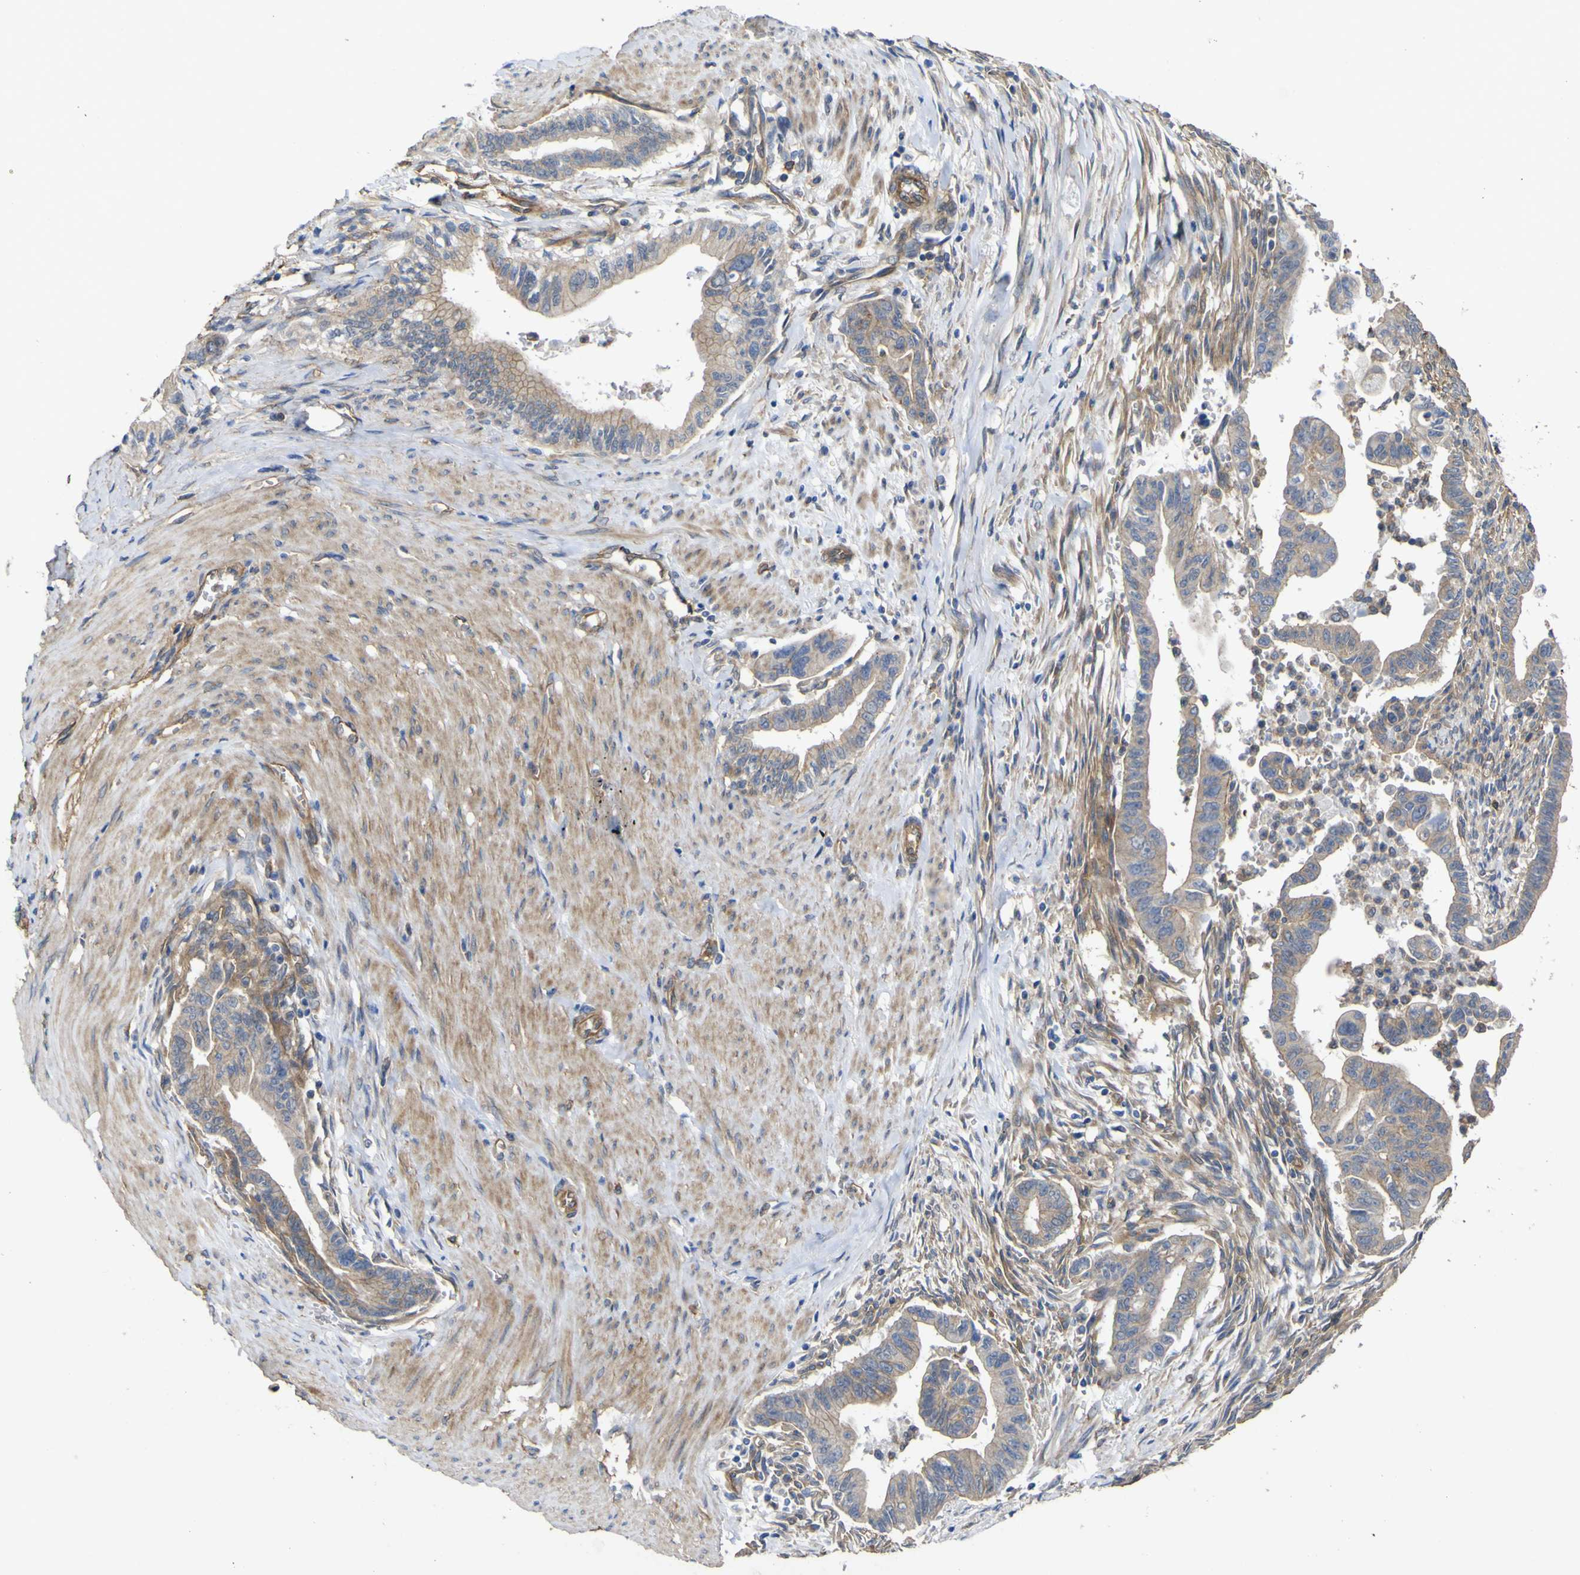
{"staining": {"intensity": "weak", "quantity": ">75%", "location": "cytoplasmic/membranous"}, "tissue": "pancreatic cancer", "cell_type": "Tumor cells", "image_type": "cancer", "snomed": [{"axis": "morphology", "description": "Adenocarcinoma, NOS"}, {"axis": "topography", "description": "Pancreas"}], "caption": "The immunohistochemical stain highlights weak cytoplasmic/membranous staining in tumor cells of pancreatic cancer (adenocarcinoma) tissue. The staining is performed using DAB (3,3'-diaminobenzidine) brown chromogen to label protein expression. The nuclei are counter-stained blue using hematoxylin.", "gene": "TNFSF15", "patient": {"sex": "male", "age": 70}}